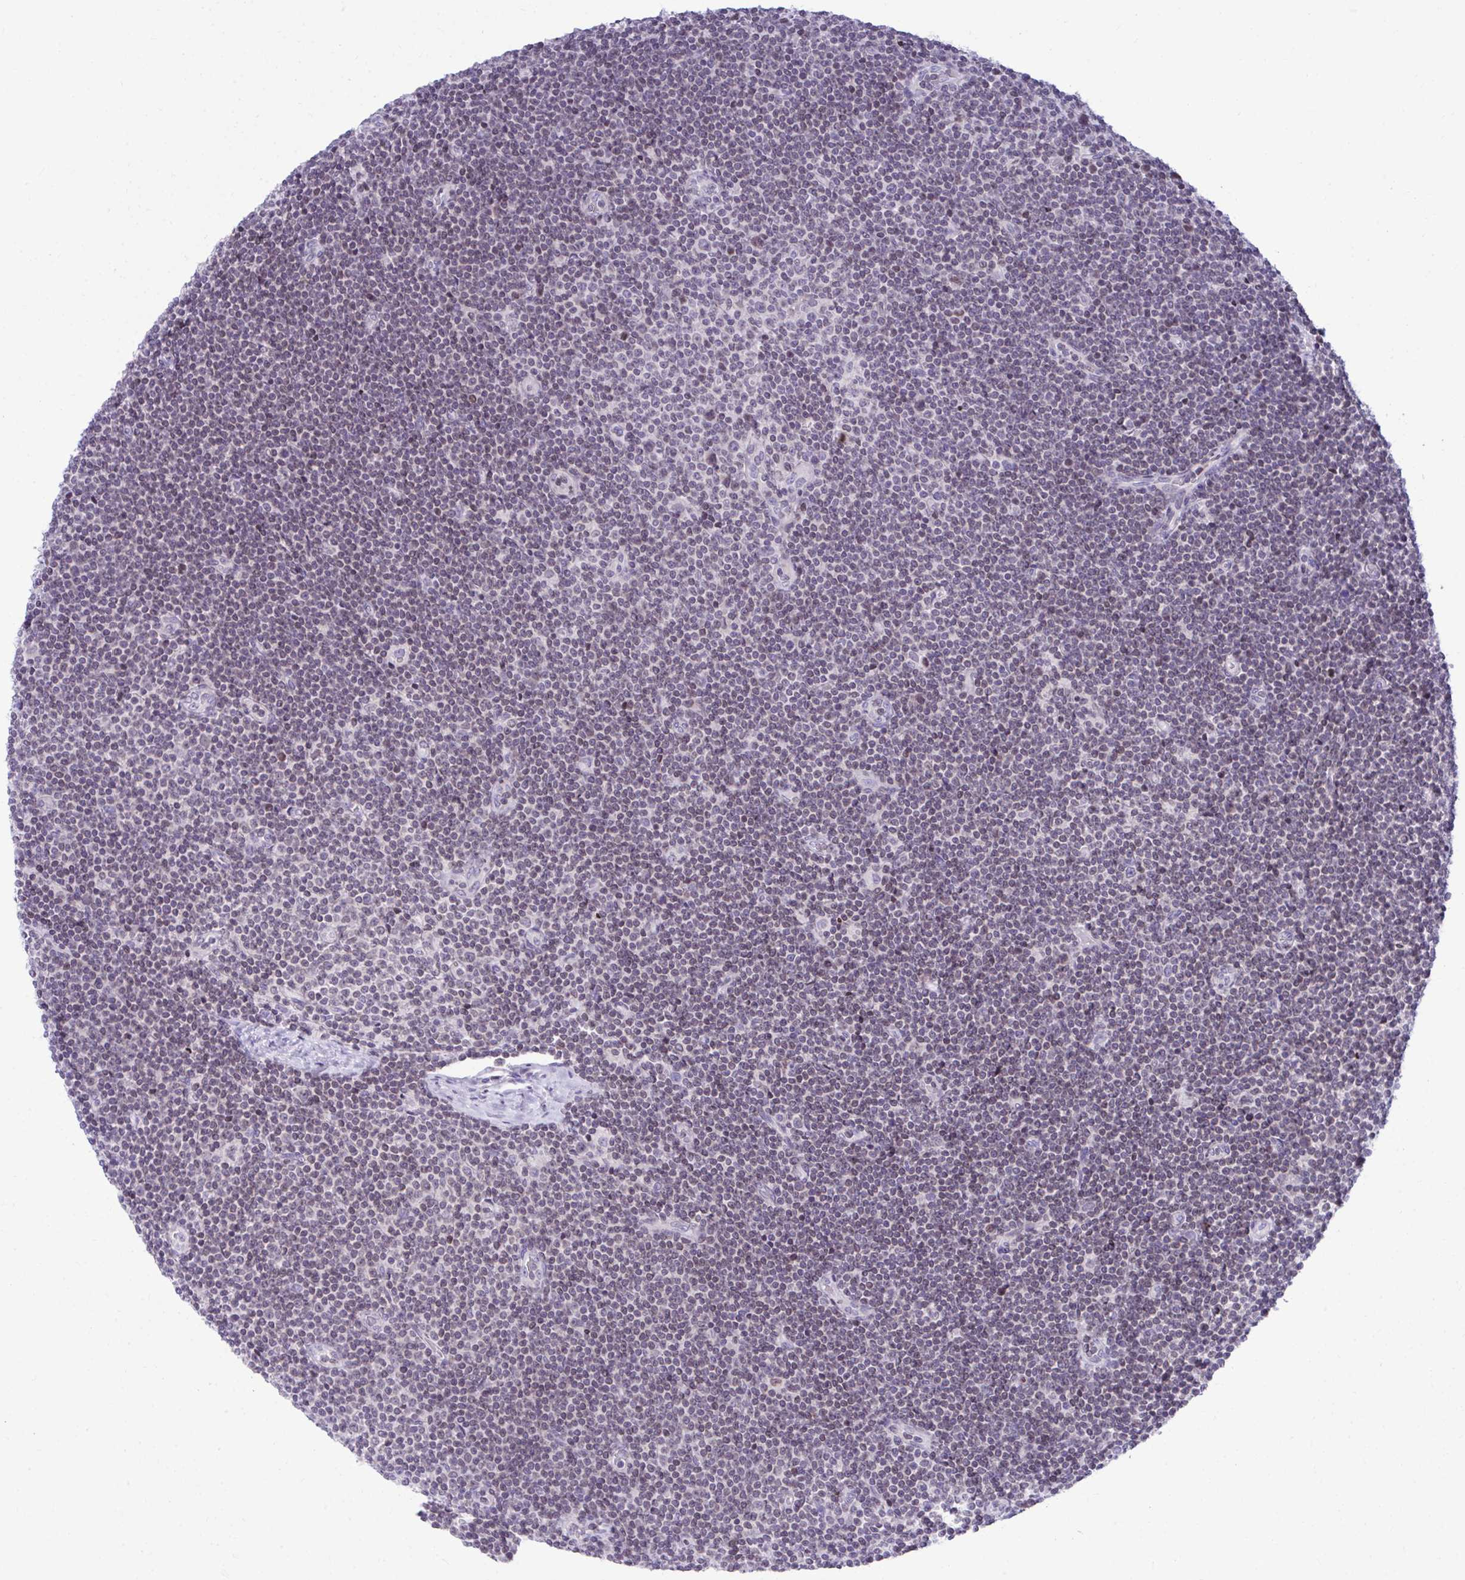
{"staining": {"intensity": "negative", "quantity": "none", "location": "none"}, "tissue": "lymphoma", "cell_type": "Tumor cells", "image_type": "cancer", "snomed": [{"axis": "morphology", "description": "Malignant lymphoma, non-Hodgkin's type, Low grade"}, {"axis": "topography", "description": "Lymph node"}], "caption": "Lymphoma was stained to show a protein in brown. There is no significant positivity in tumor cells.", "gene": "OR7A5", "patient": {"sex": "male", "age": 48}}